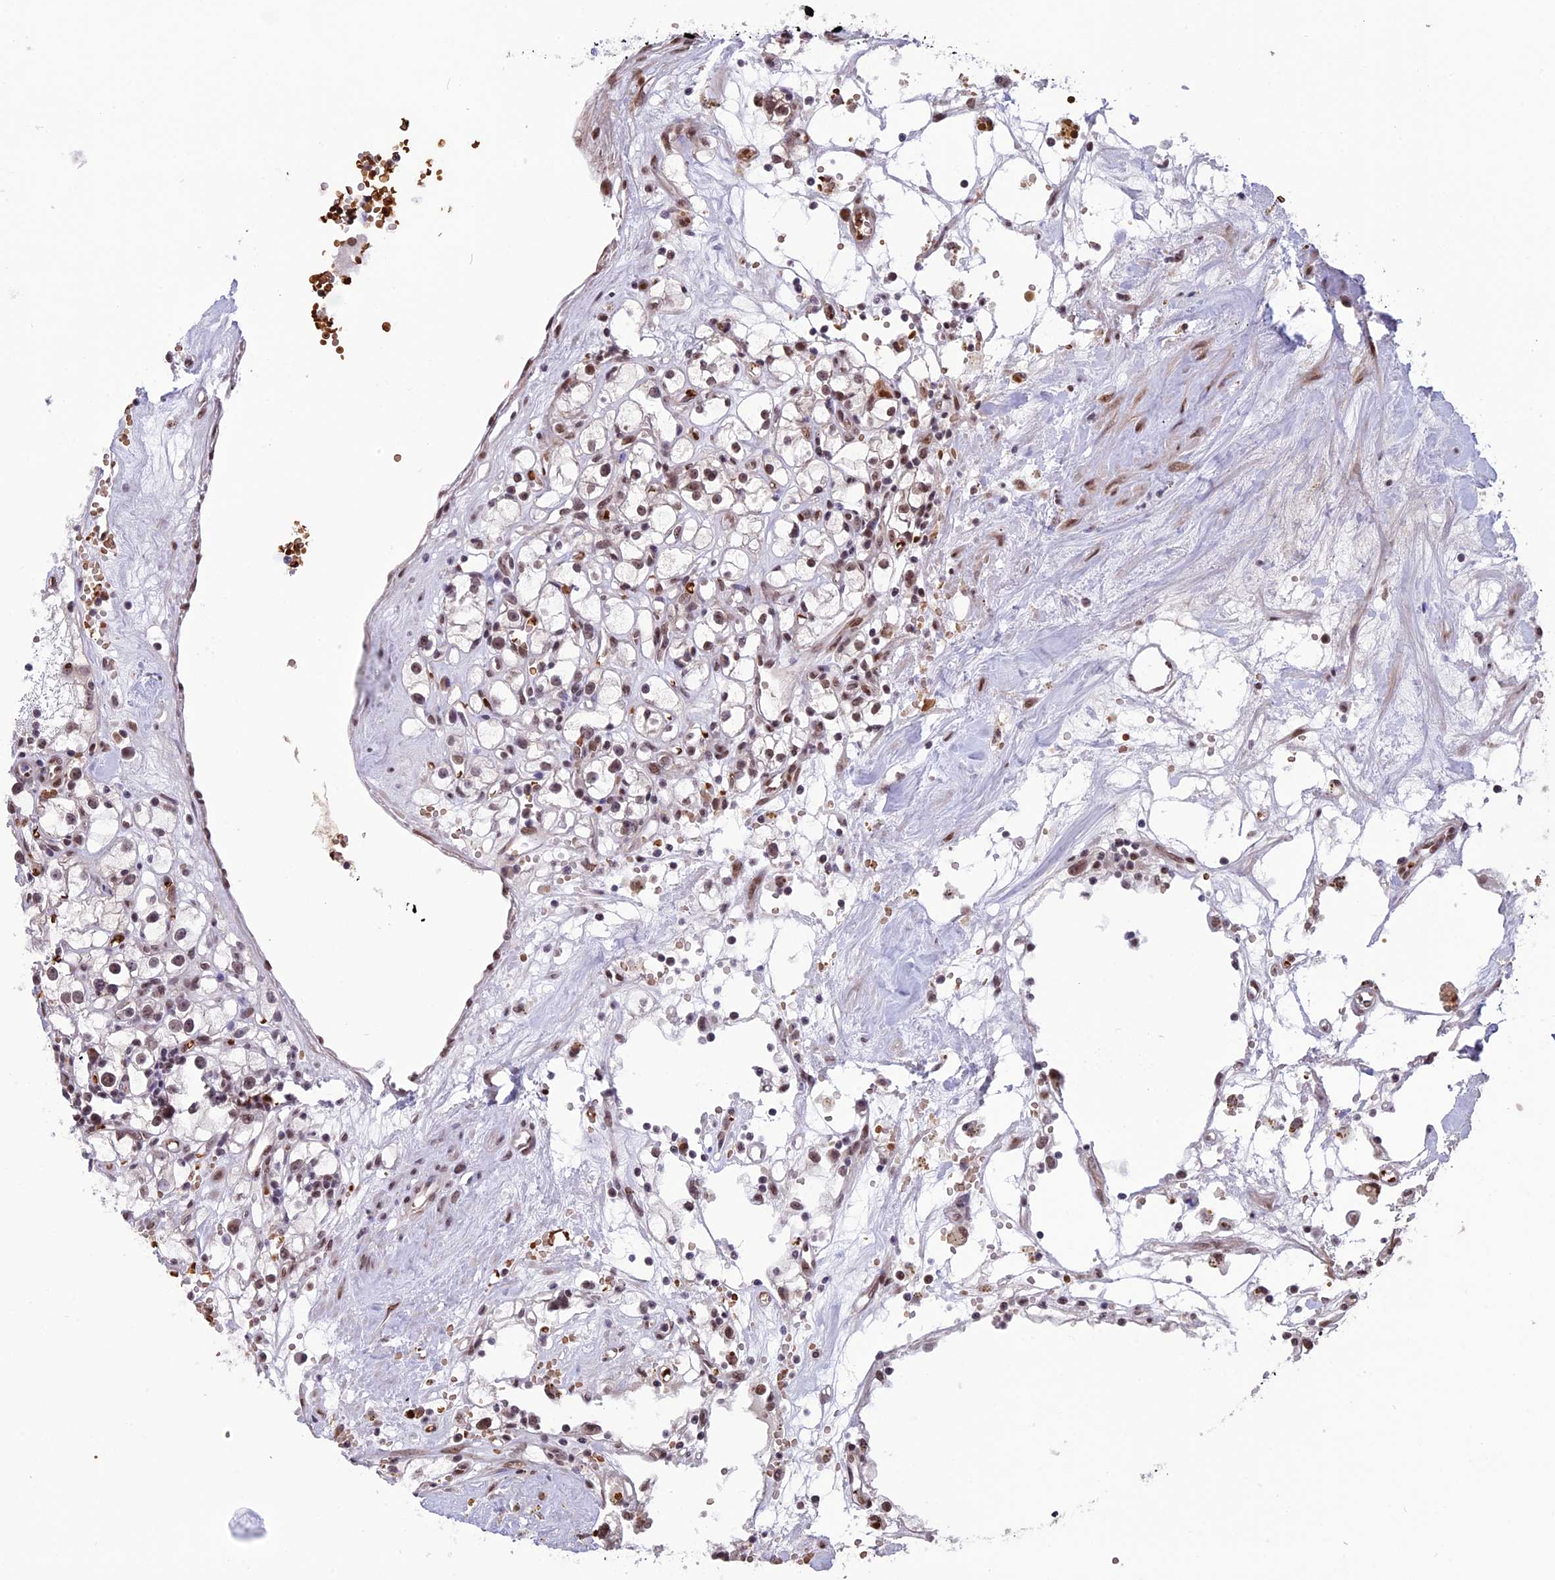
{"staining": {"intensity": "moderate", "quantity": ">75%", "location": "nuclear"}, "tissue": "renal cancer", "cell_type": "Tumor cells", "image_type": "cancer", "snomed": [{"axis": "morphology", "description": "Adenocarcinoma, NOS"}, {"axis": "topography", "description": "Kidney"}], "caption": "A brown stain labels moderate nuclear staining of a protein in human renal cancer (adenocarcinoma) tumor cells.", "gene": "MPHOSPH8", "patient": {"sex": "male", "age": 56}}